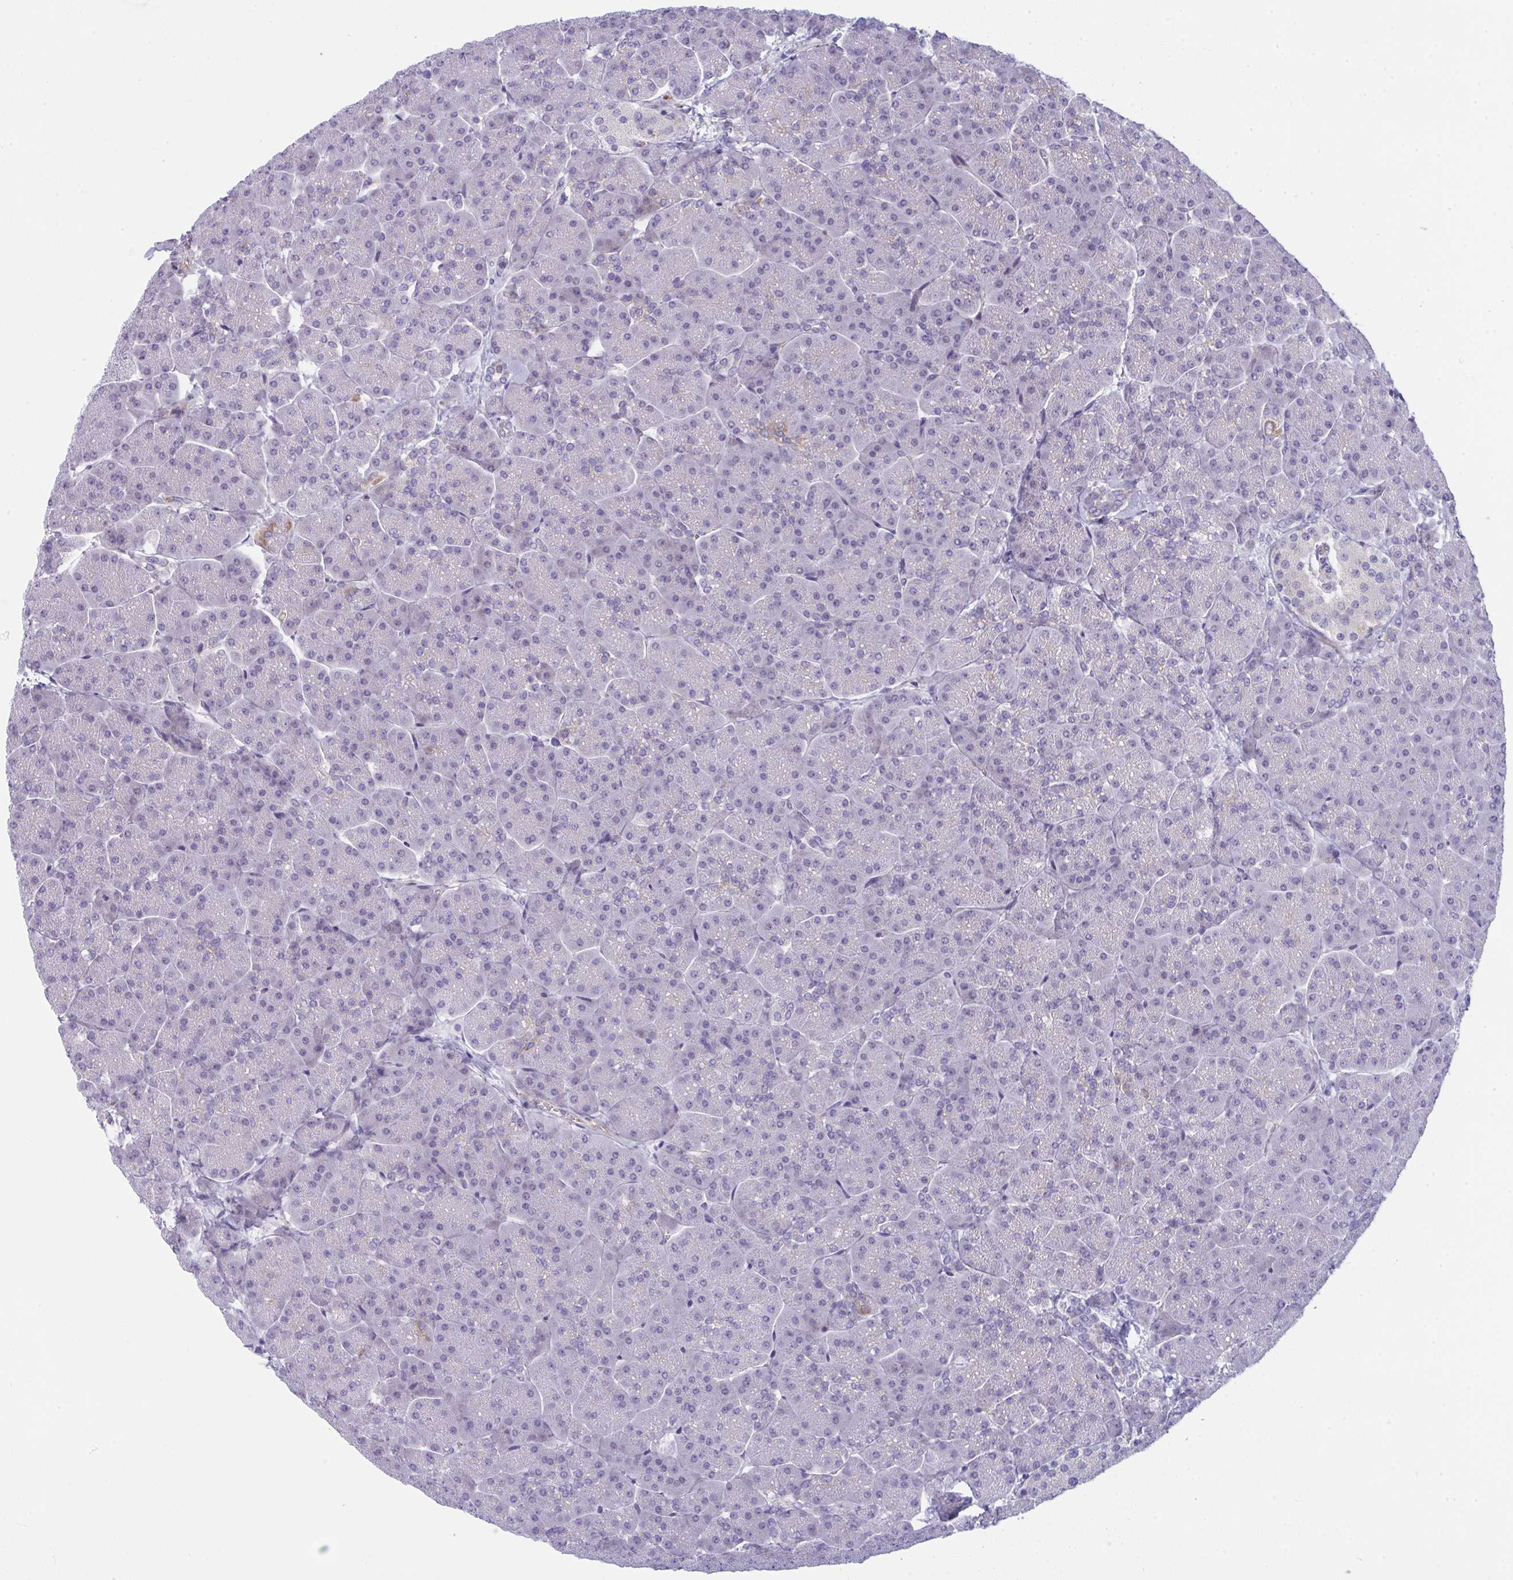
{"staining": {"intensity": "negative", "quantity": "none", "location": "none"}, "tissue": "pancreas", "cell_type": "Exocrine glandular cells", "image_type": "normal", "snomed": [{"axis": "morphology", "description": "Normal tissue, NOS"}, {"axis": "topography", "description": "Pancreas"}, {"axis": "topography", "description": "Peripheral nerve tissue"}], "caption": "An immunohistochemistry (IHC) image of unremarkable pancreas is shown. There is no staining in exocrine glandular cells of pancreas. (DAB immunohistochemistry visualized using brightfield microscopy, high magnification).", "gene": "MYL12A", "patient": {"sex": "male", "age": 54}}